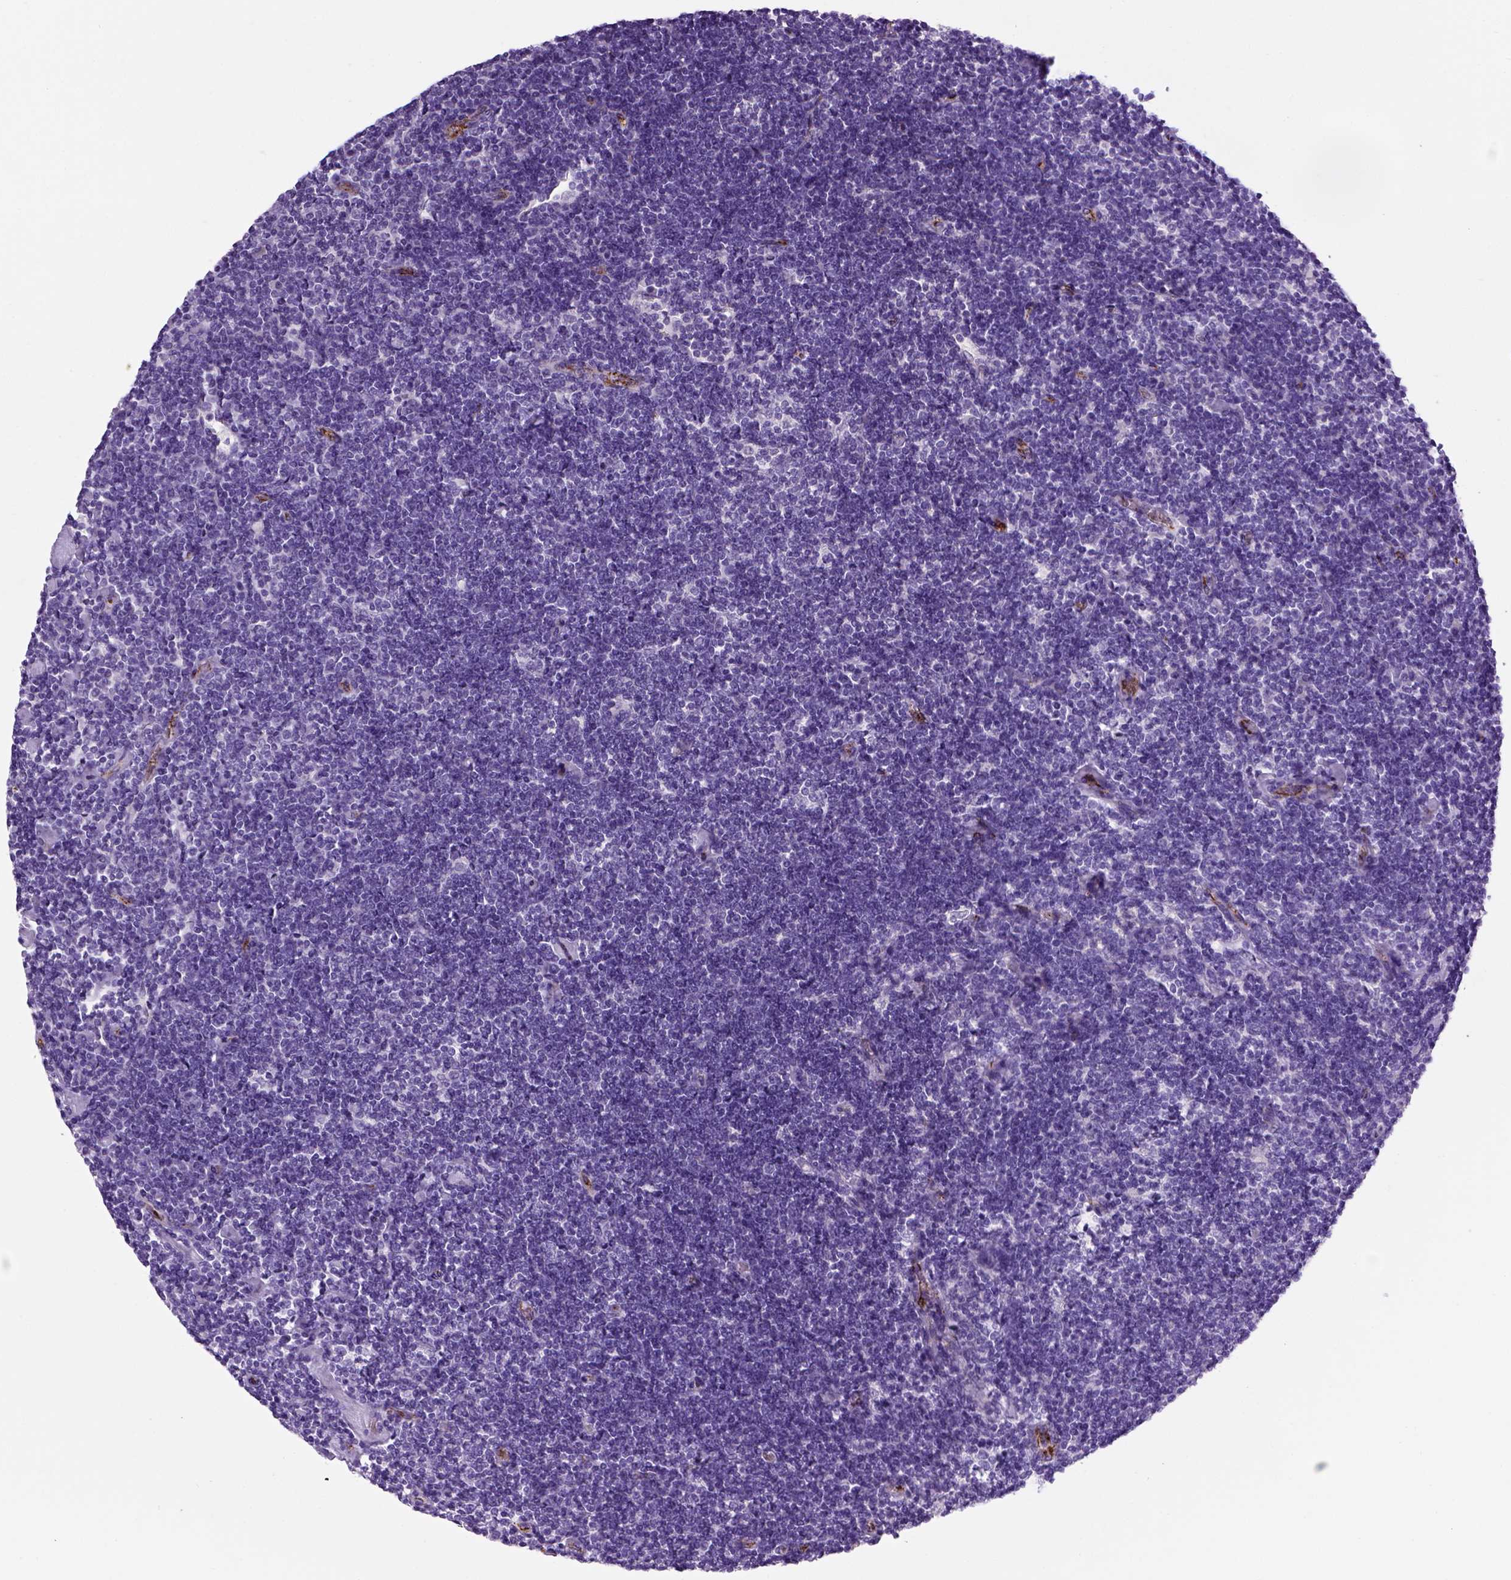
{"staining": {"intensity": "negative", "quantity": "none", "location": "none"}, "tissue": "lymphoma", "cell_type": "Tumor cells", "image_type": "cancer", "snomed": [{"axis": "morphology", "description": "Hodgkin's disease, NOS"}, {"axis": "topography", "description": "Lymph node"}], "caption": "DAB (3,3'-diaminobenzidine) immunohistochemical staining of lymphoma reveals no significant positivity in tumor cells. (Brightfield microscopy of DAB immunohistochemistry (IHC) at high magnification).", "gene": "VWF", "patient": {"sex": "male", "age": 40}}